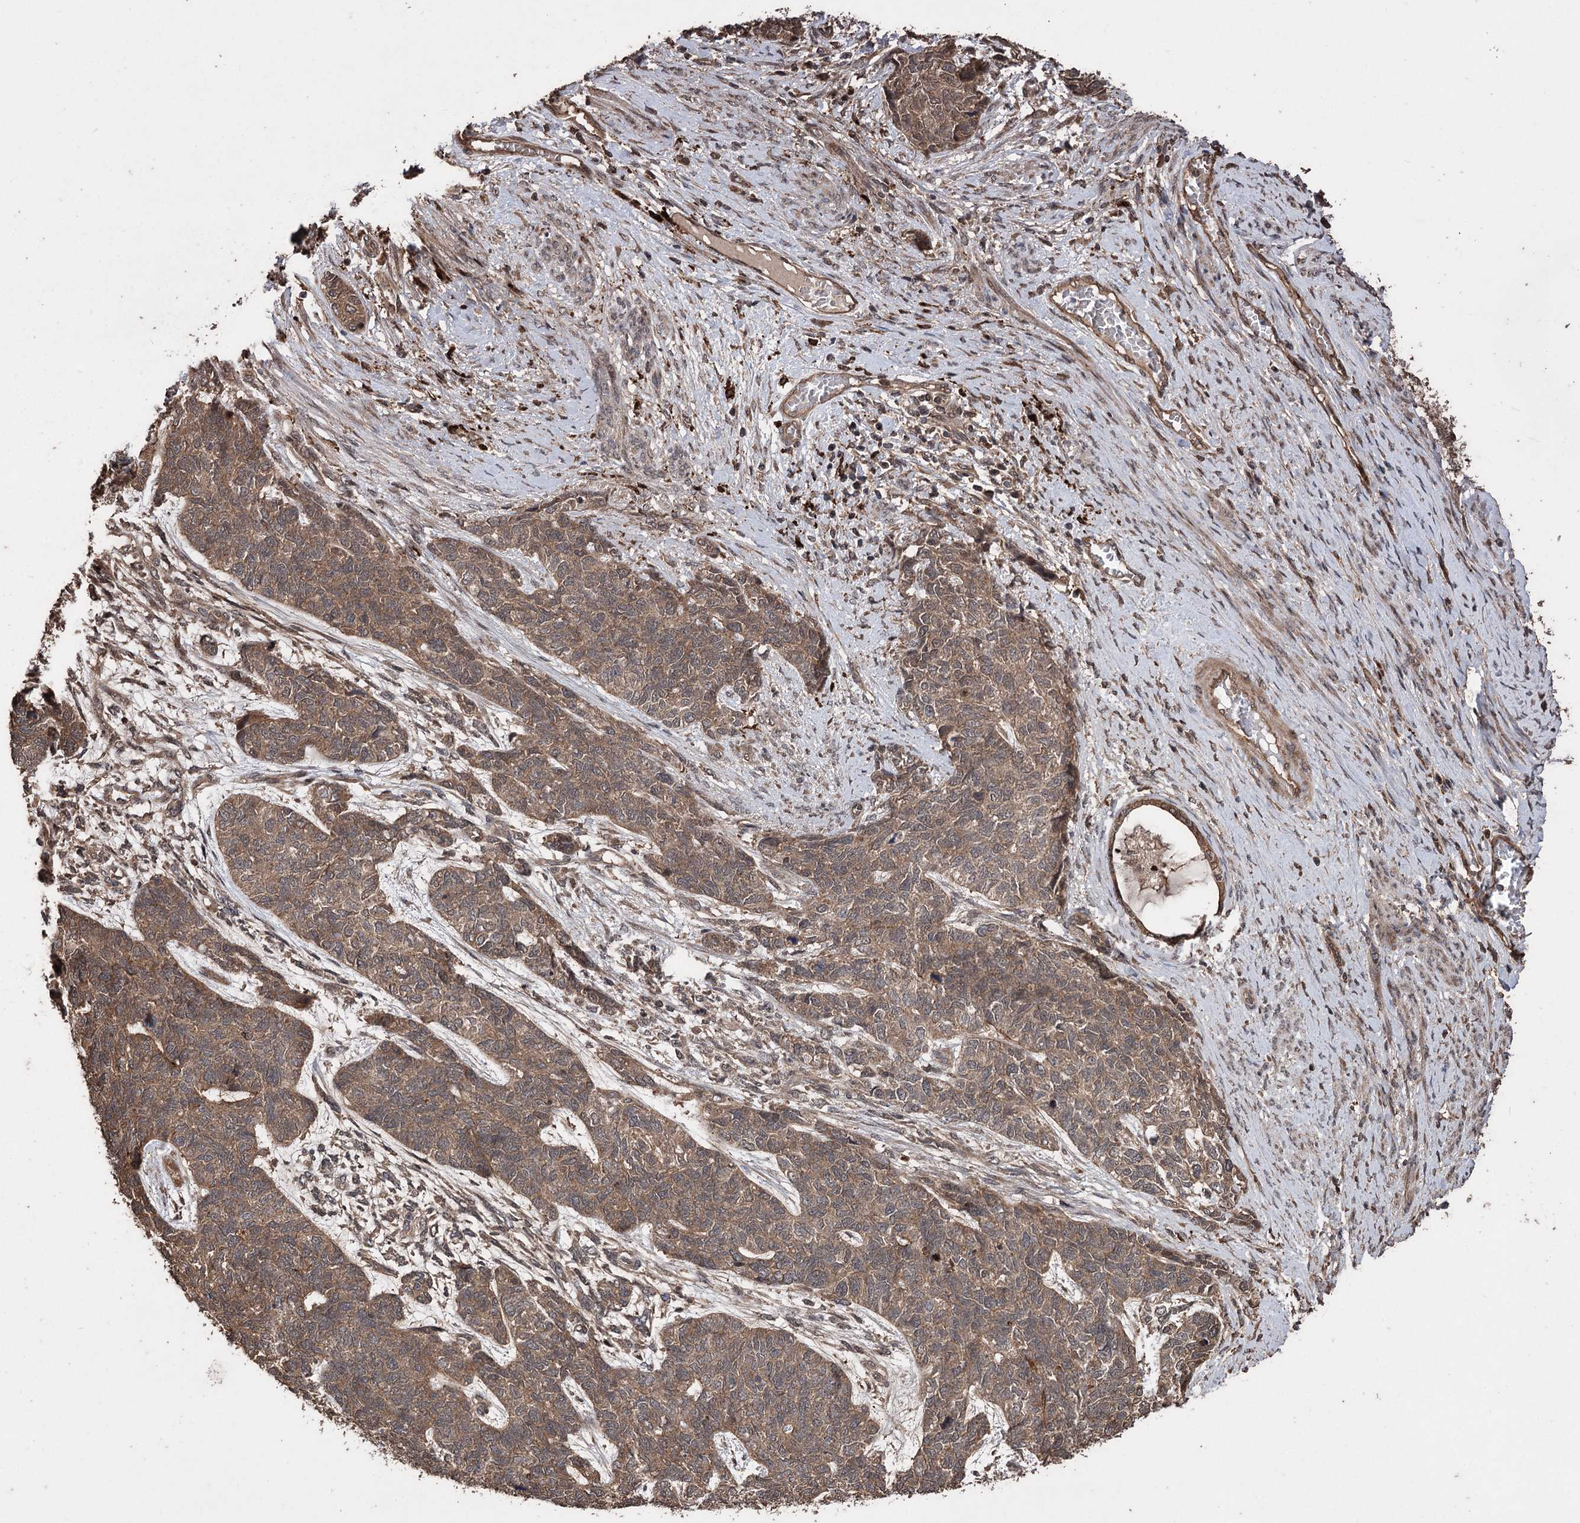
{"staining": {"intensity": "moderate", "quantity": ">75%", "location": "cytoplasmic/membranous"}, "tissue": "cervical cancer", "cell_type": "Tumor cells", "image_type": "cancer", "snomed": [{"axis": "morphology", "description": "Squamous cell carcinoma, NOS"}, {"axis": "topography", "description": "Cervix"}], "caption": "Immunohistochemical staining of human cervical cancer (squamous cell carcinoma) displays moderate cytoplasmic/membranous protein positivity in about >75% of tumor cells. Nuclei are stained in blue.", "gene": "RASSF3", "patient": {"sex": "female", "age": 63}}